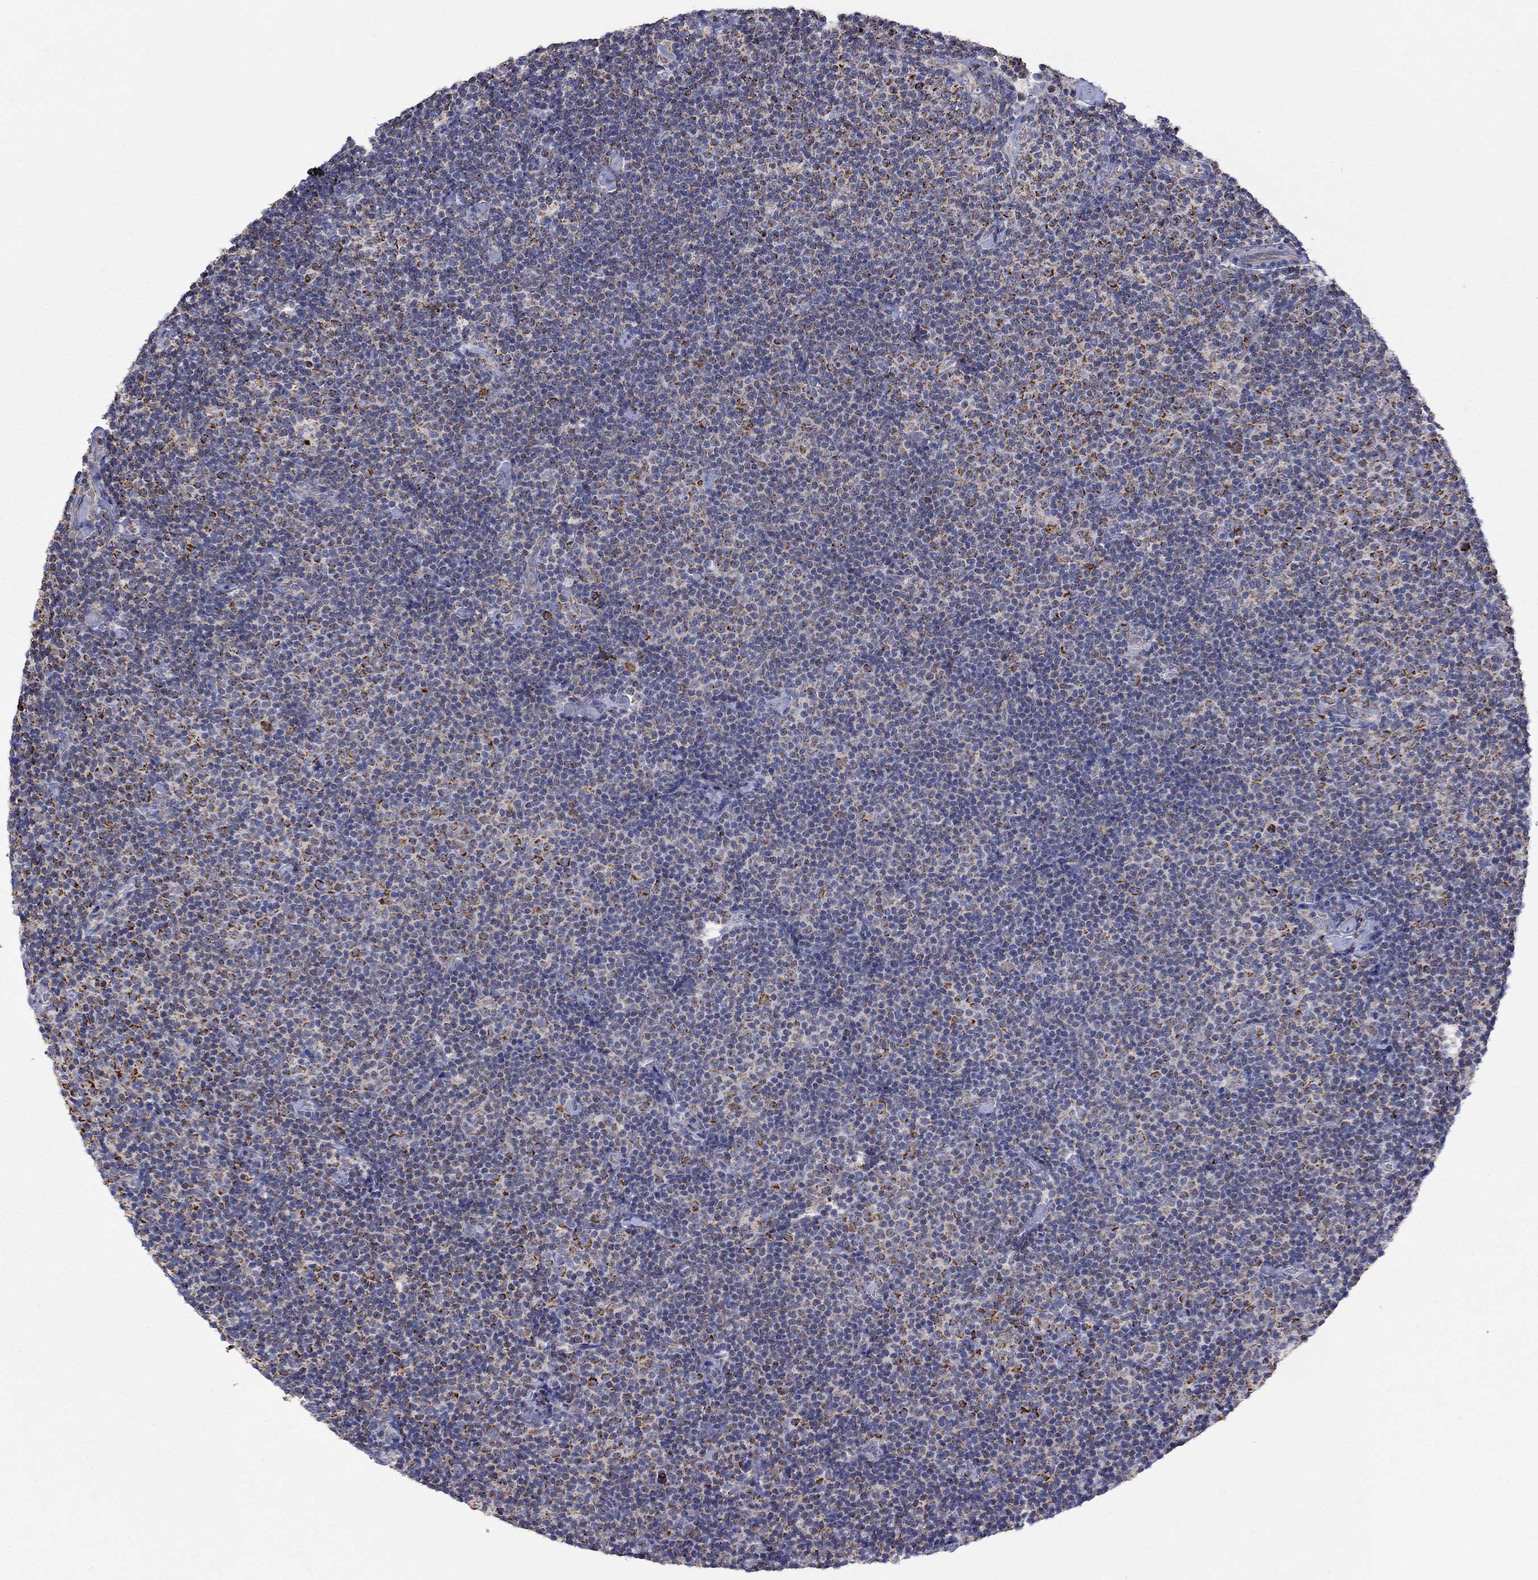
{"staining": {"intensity": "strong", "quantity": "<25%", "location": "cytoplasmic/membranous"}, "tissue": "lymphoma", "cell_type": "Tumor cells", "image_type": "cancer", "snomed": [{"axis": "morphology", "description": "Malignant lymphoma, non-Hodgkin's type, Low grade"}, {"axis": "topography", "description": "Lymph node"}], "caption": "This is a micrograph of IHC staining of lymphoma, which shows strong staining in the cytoplasmic/membranous of tumor cells.", "gene": "HPS5", "patient": {"sex": "male", "age": 81}}